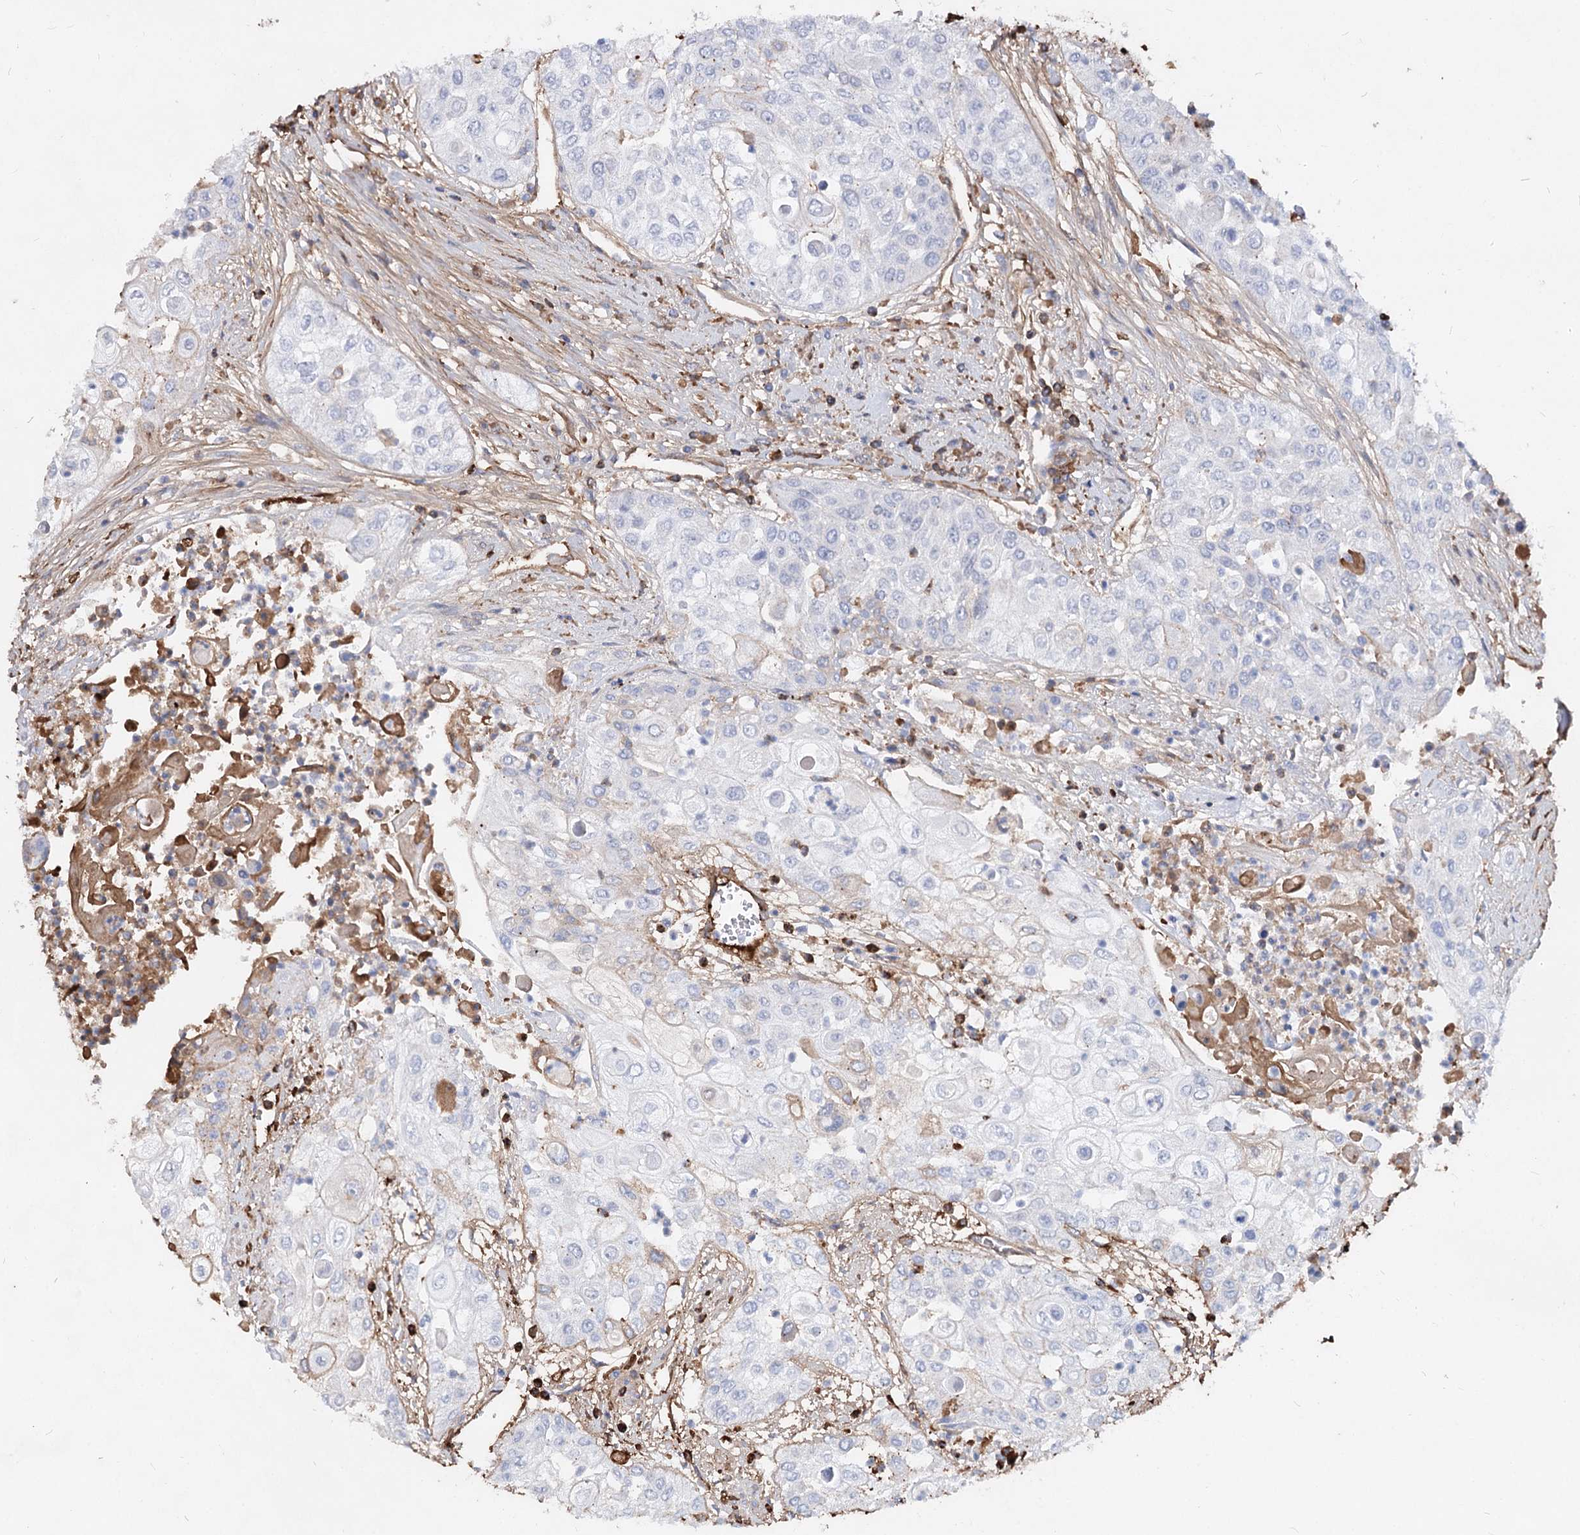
{"staining": {"intensity": "negative", "quantity": "none", "location": "none"}, "tissue": "urothelial cancer", "cell_type": "Tumor cells", "image_type": "cancer", "snomed": [{"axis": "morphology", "description": "Urothelial carcinoma, High grade"}, {"axis": "topography", "description": "Urinary bladder"}], "caption": "Tumor cells show no significant expression in urothelial cancer.", "gene": "TASOR2", "patient": {"sex": "female", "age": 79}}